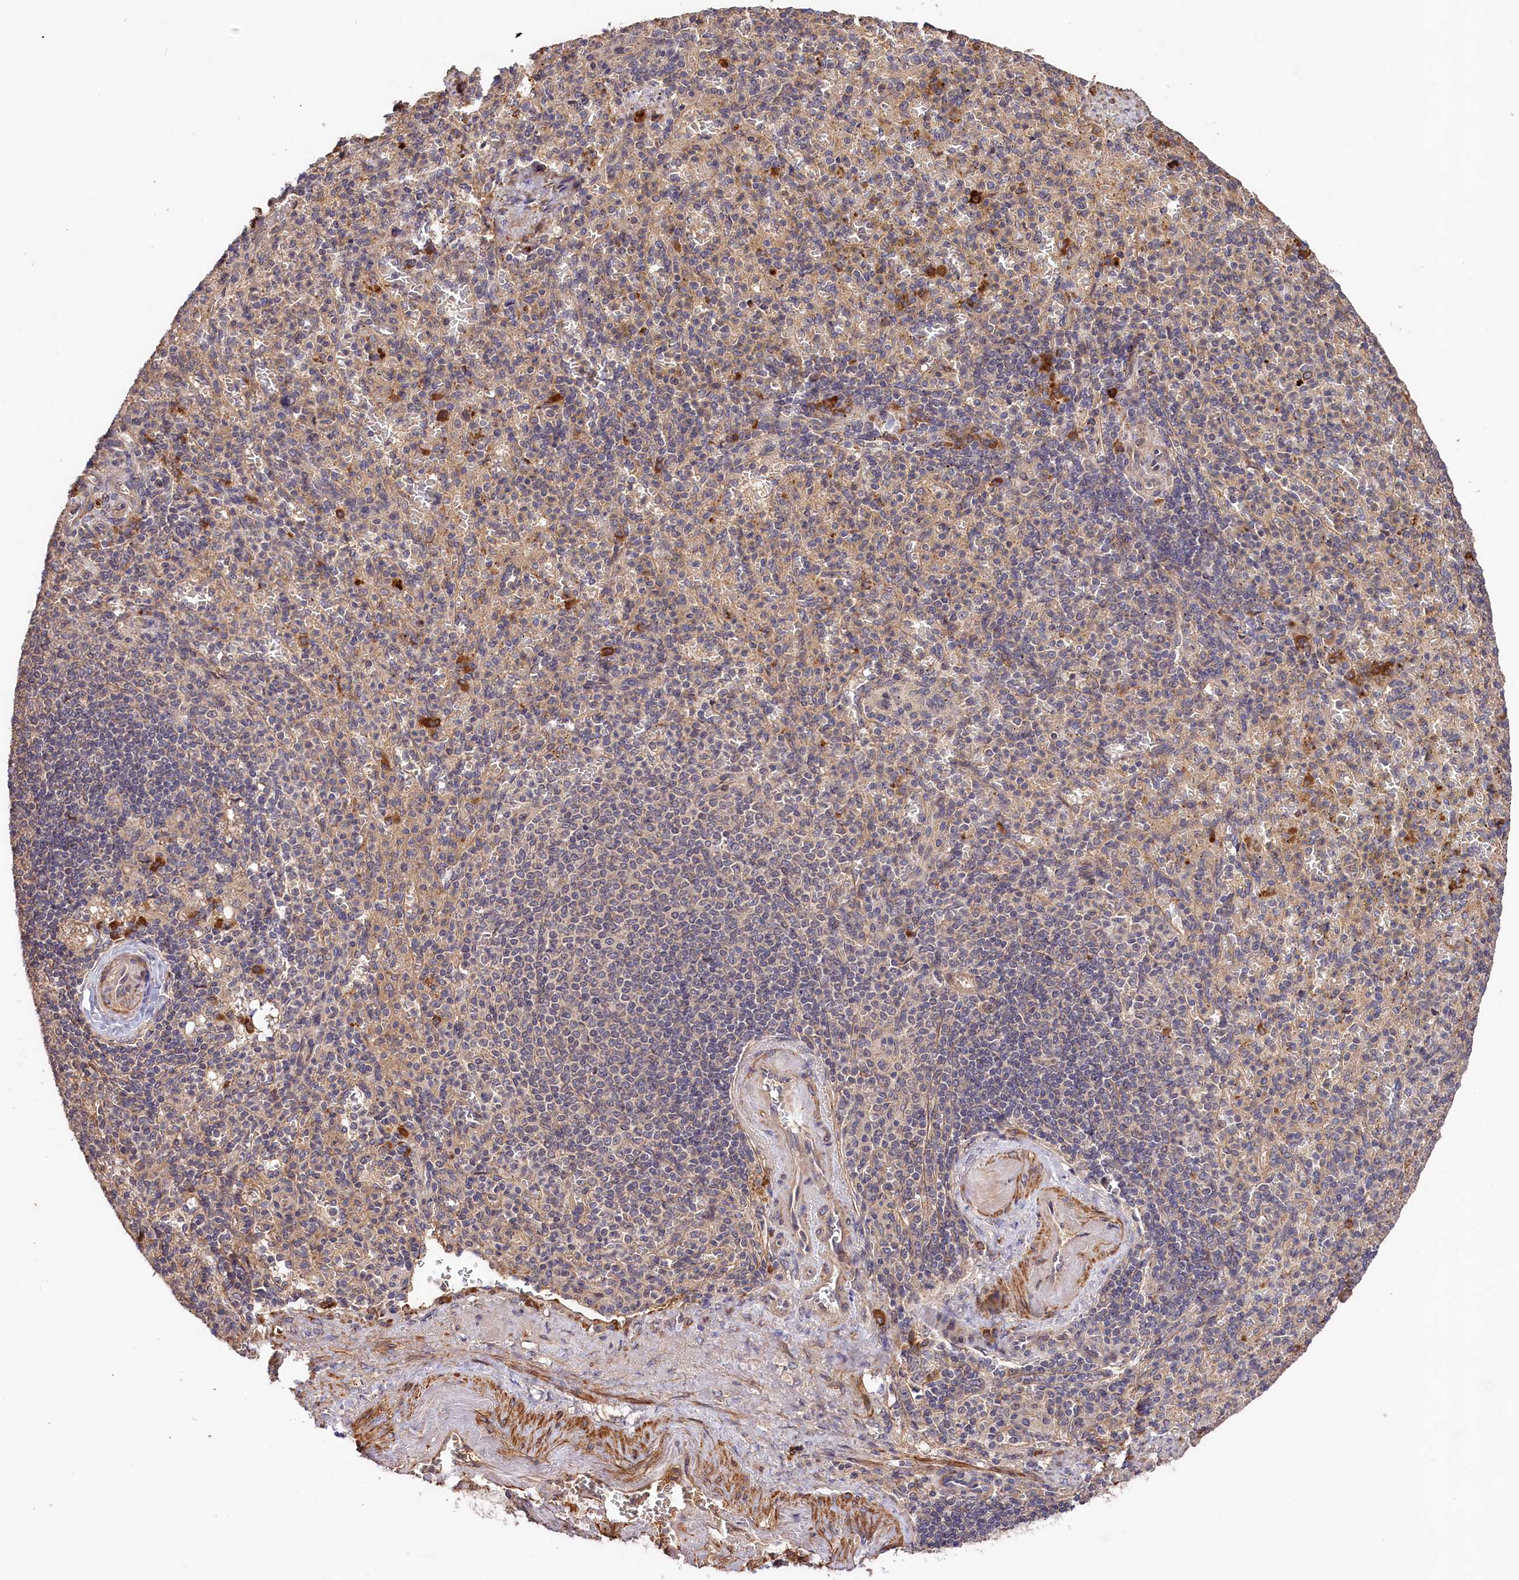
{"staining": {"intensity": "moderate", "quantity": "<25%", "location": "cytoplasmic/membranous"}, "tissue": "spleen", "cell_type": "Cells in red pulp", "image_type": "normal", "snomed": [{"axis": "morphology", "description": "Normal tissue, NOS"}, {"axis": "topography", "description": "Spleen"}], "caption": "Immunohistochemistry (DAB (3,3'-diaminobenzidine)) staining of normal human spleen reveals moderate cytoplasmic/membranous protein positivity in approximately <25% of cells in red pulp. Nuclei are stained in blue.", "gene": "MCF2L2", "patient": {"sex": "female", "age": 74}}